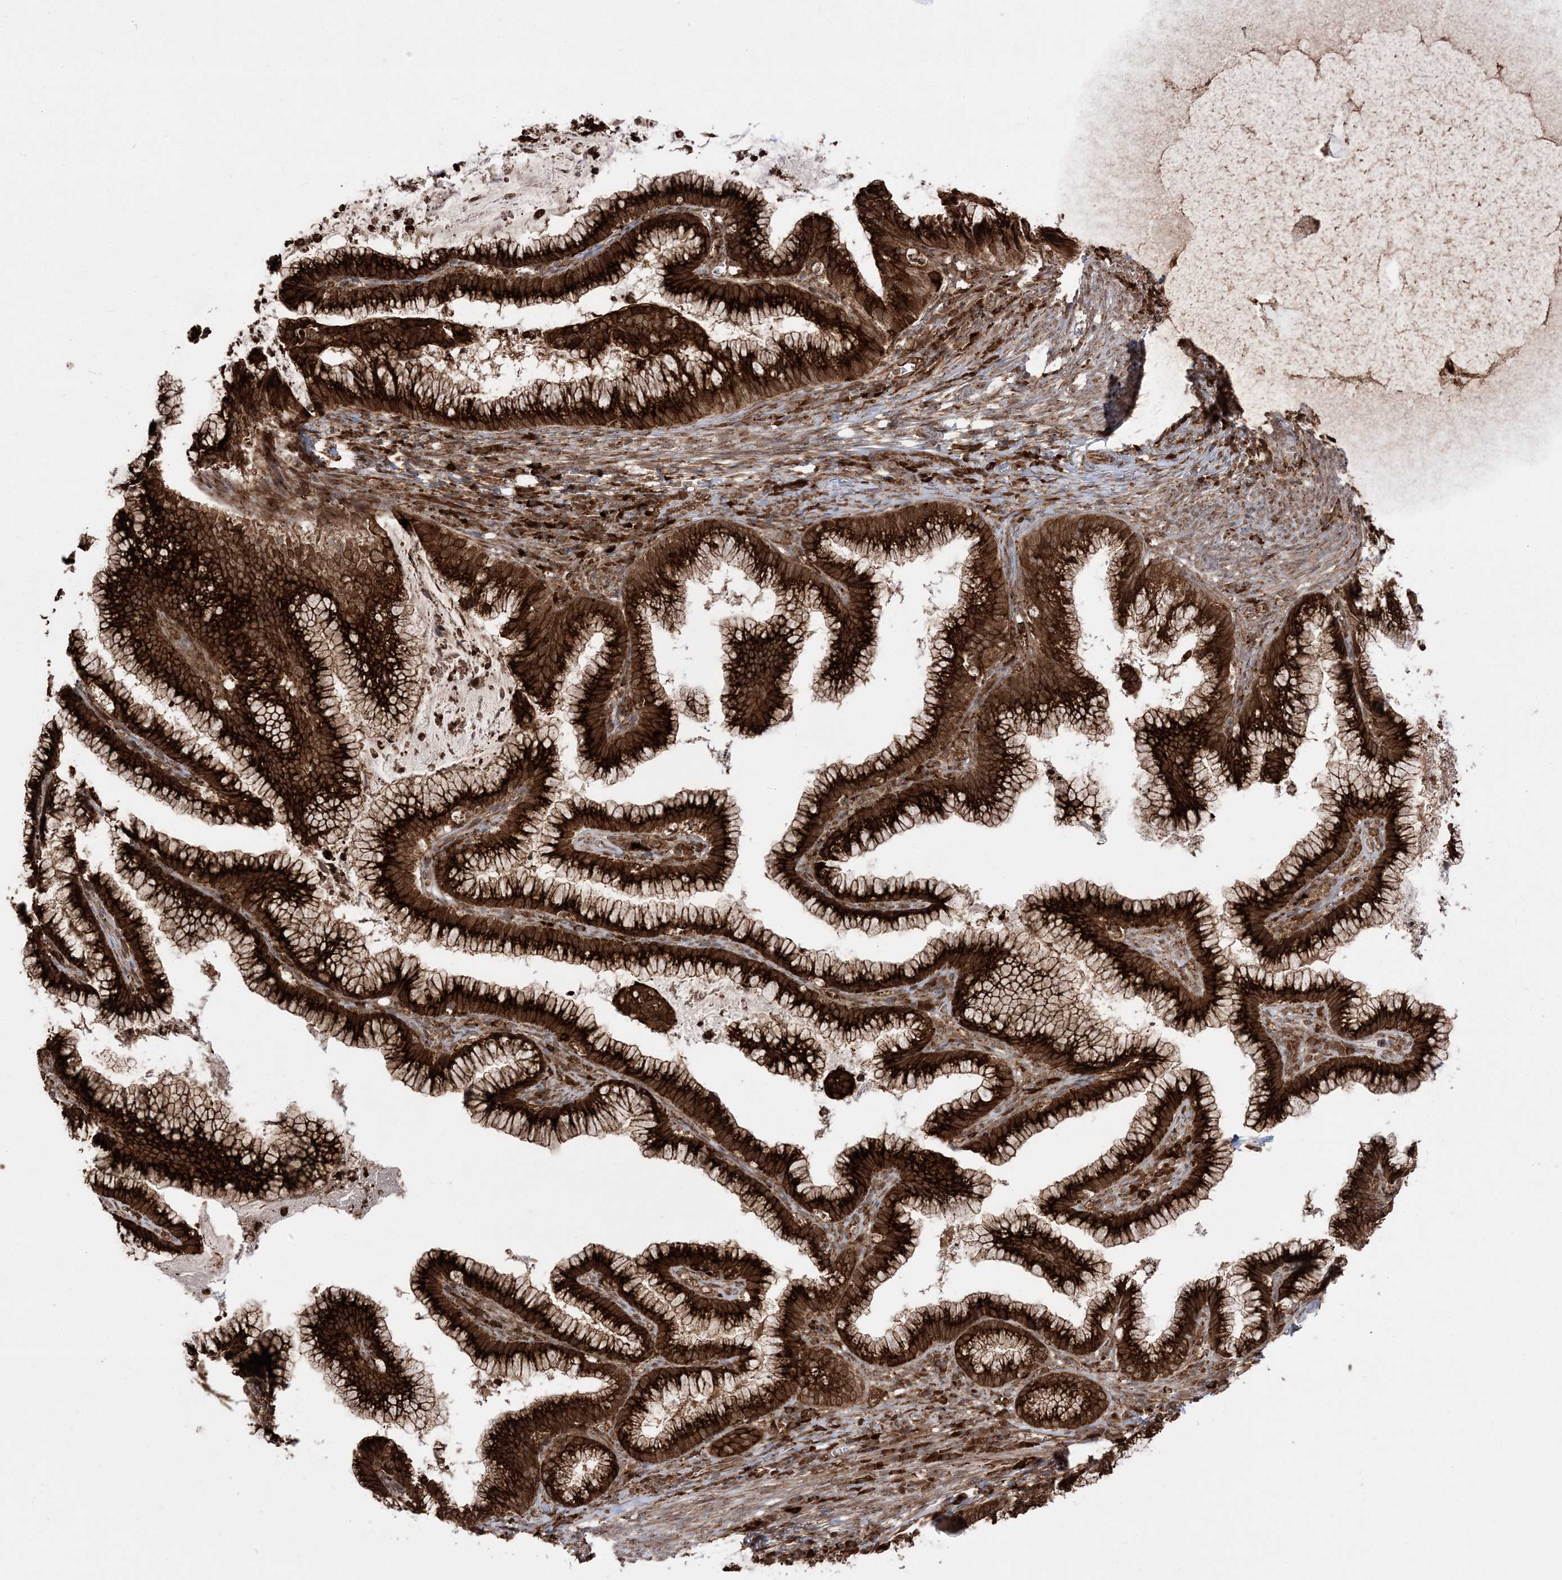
{"staining": {"intensity": "strong", "quantity": ">75%", "location": "cytoplasmic/membranous,nuclear"}, "tissue": "cervical cancer", "cell_type": "Tumor cells", "image_type": "cancer", "snomed": [{"axis": "morphology", "description": "Adenocarcinoma, NOS"}, {"axis": "topography", "description": "Cervix"}], "caption": "Brown immunohistochemical staining in cervical cancer shows strong cytoplasmic/membranous and nuclear expression in about >75% of tumor cells. Using DAB (3,3'-diaminobenzidine) (brown) and hematoxylin (blue) stains, captured at high magnification using brightfield microscopy.", "gene": "EPC2", "patient": {"sex": "female", "age": 36}}